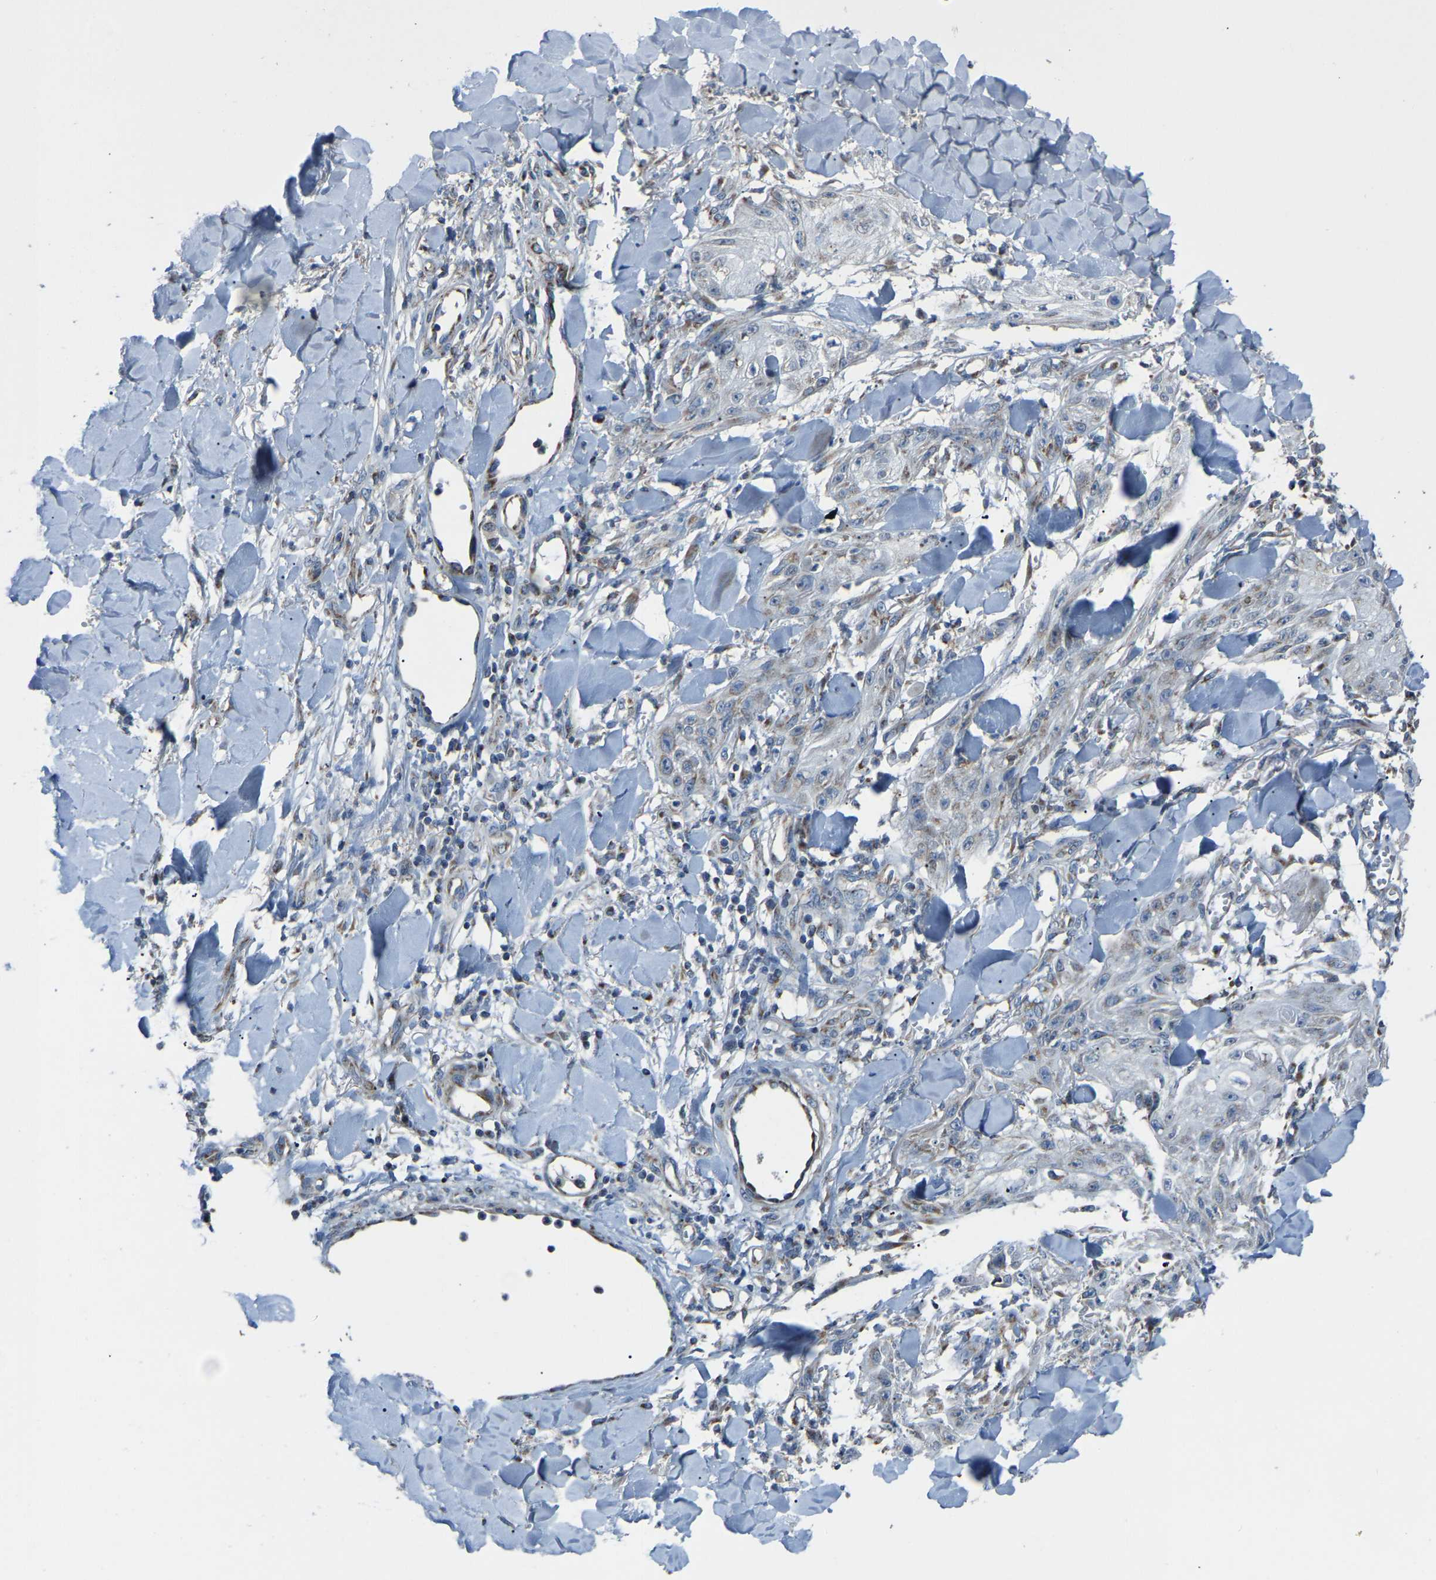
{"staining": {"intensity": "negative", "quantity": "none", "location": "none"}, "tissue": "skin cancer", "cell_type": "Tumor cells", "image_type": "cancer", "snomed": [{"axis": "morphology", "description": "Squamous cell carcinoma, NOS"}, {"axis": "topography", "description": "Skin"}], "caption": "Human squamous cell carcinoma (skin) stained for a protein using IHC demonstrates no expression in tumor cells.", "gene": "CANT1", "patient": {"sex": "male", "age": 74}}